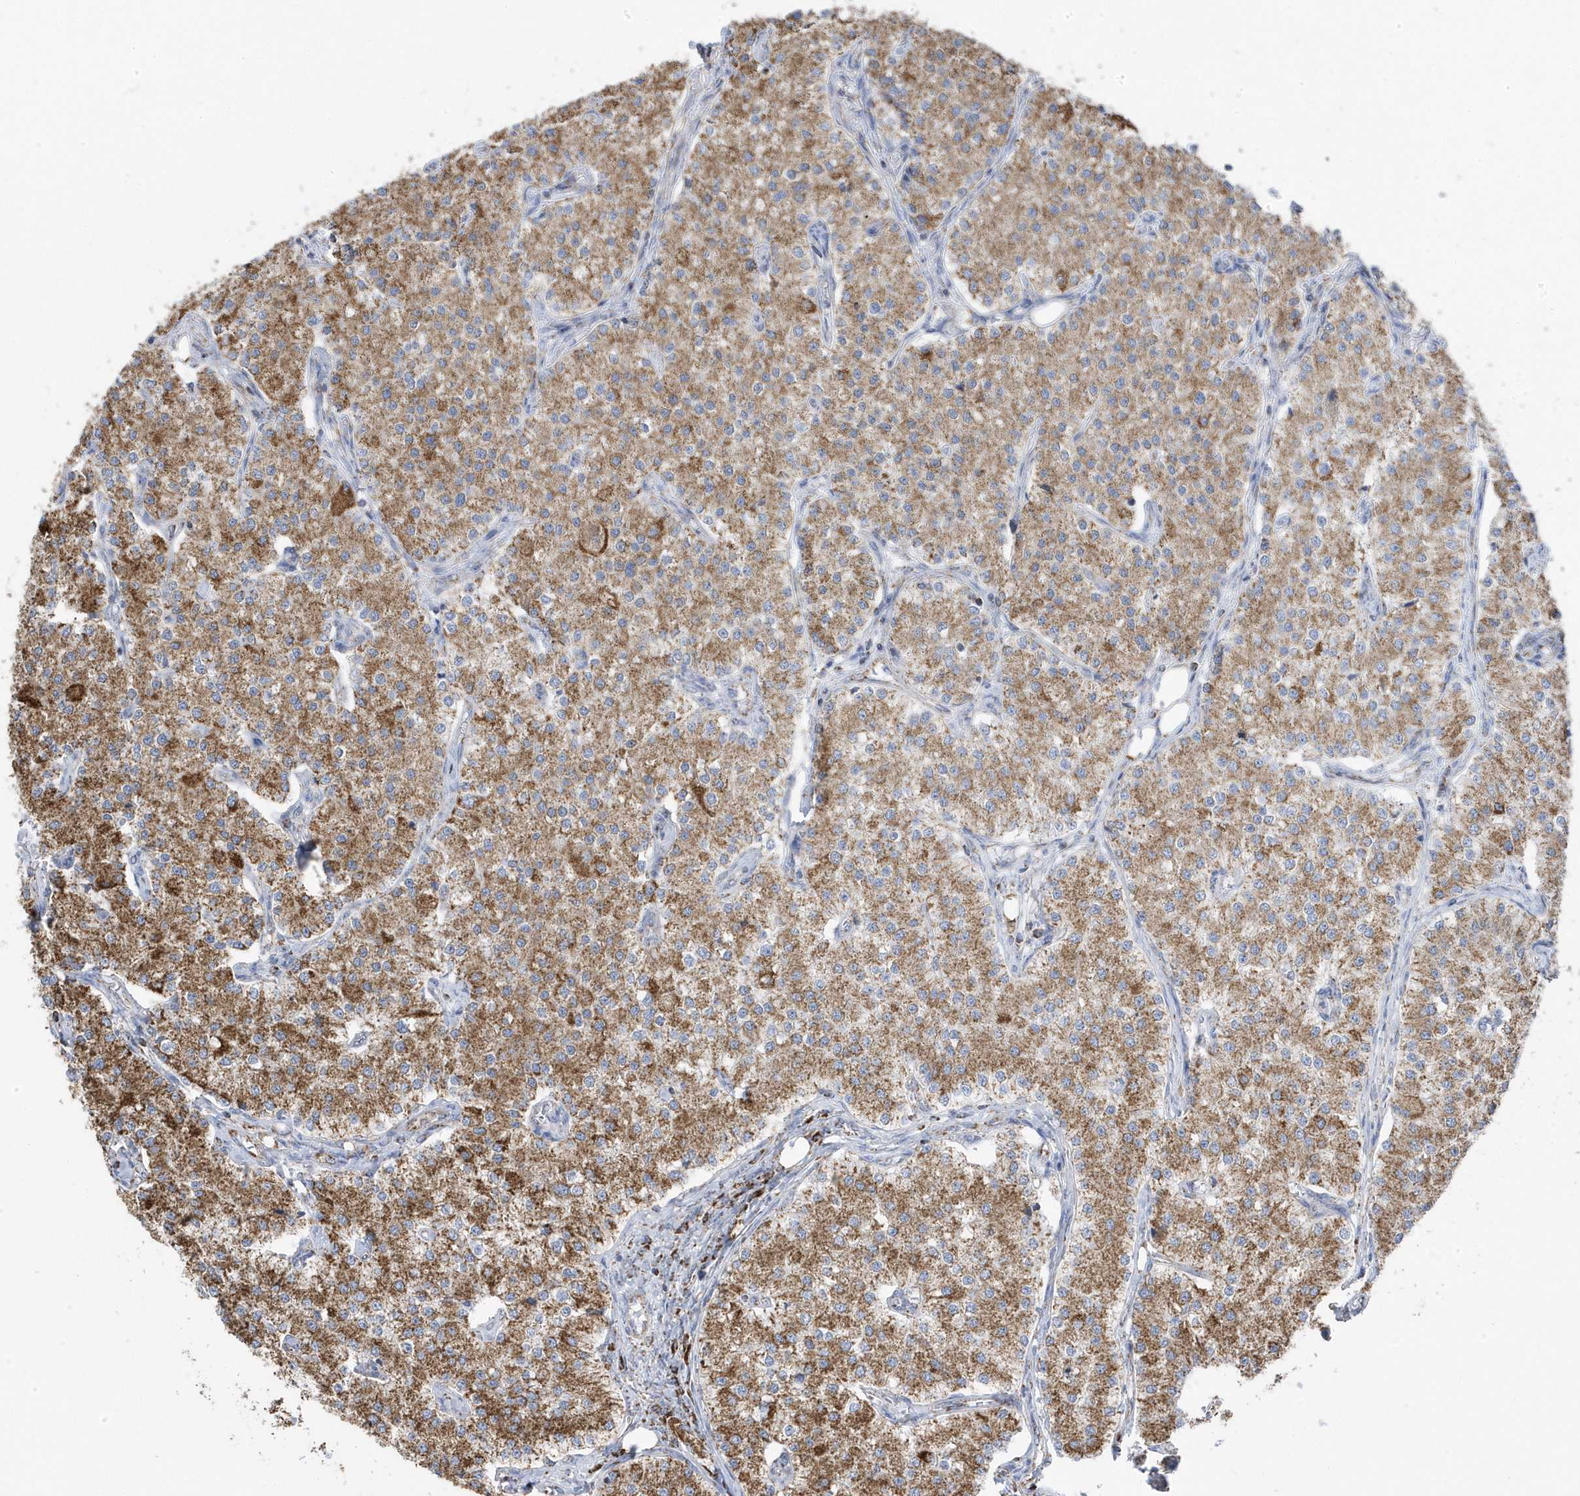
{"staining": {"intensity": "moderate", "quantity": ">75%", "location": "cytoplasmic/membranous"}, "tissue": "carcinoid", "cell_type": "Tumor cells", "image_type": "cancer", "snomed": [{"axis": "morphology", "description": "Carcinoid, malignant, NOS"}, {"axis": "topography", "description": "Colon"}], "caption": "Protein expression by immunohistochemistry shows moderate cytoplasmic/membranous staining in approximately >75% of tumor cells in carcinoid. (IHC, brightfield microscopy, high magnification).", "gene": "GTPBP8", "patient": {"sex": "female", "age": 52}}